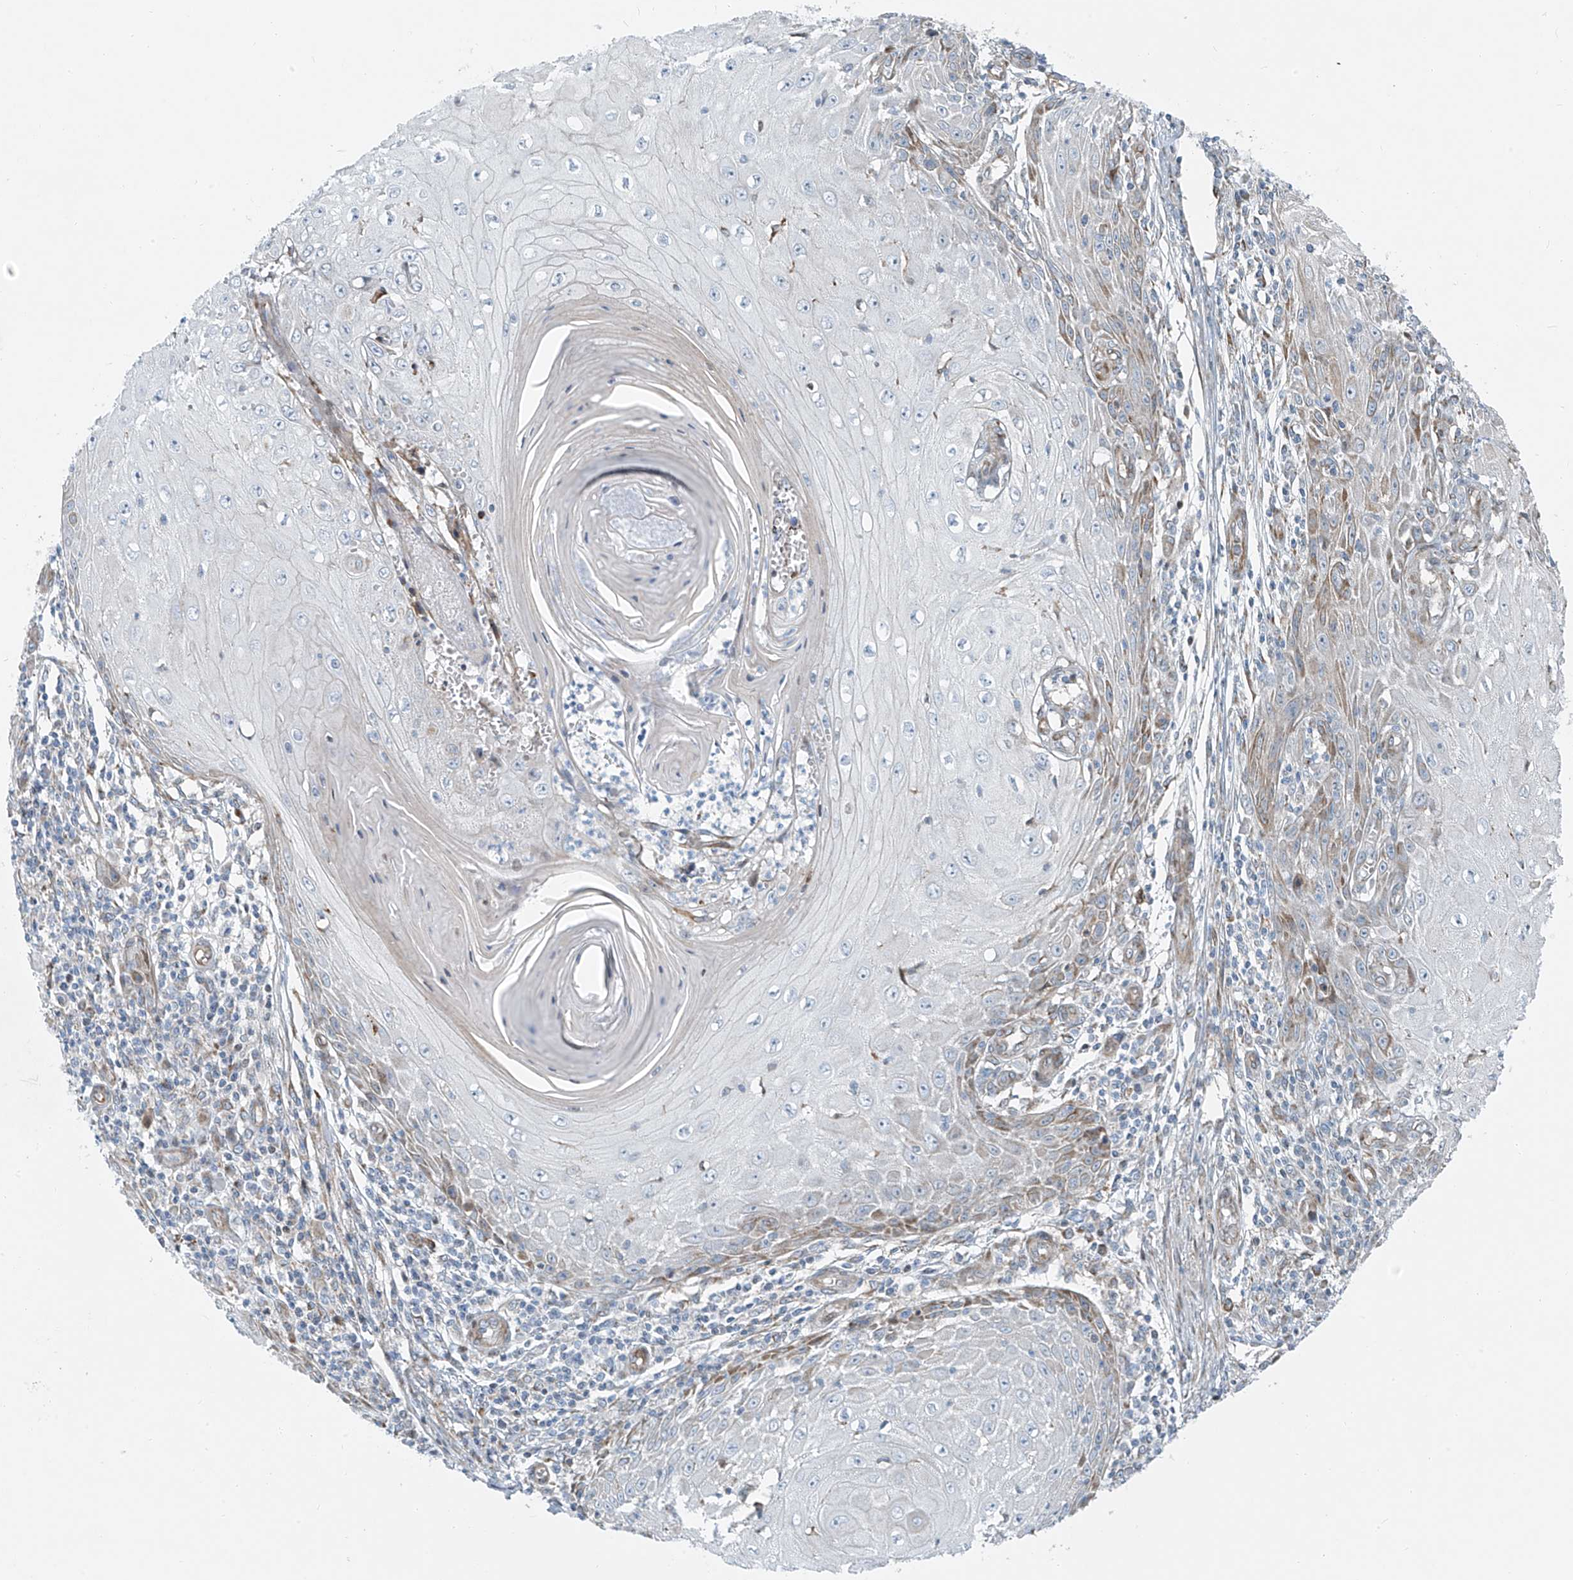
{"staining": {"intensity": "weak", "quantity": "<25%", "location": "cytoplasmic/membranous"}, "tissue": "skin cancer", "cell_type": "Tumor cells", "image_type": "cancer", "snomed": [{"axis": "morphology", "description": "Squamous cell carcinoma, NOS"}, {"axis": "topography", "description": "Skin"}], "caption": "Tumor cells show no significant positivity in skin cancer. The staining was performed using DAB (3,3'-diaminobenzidine) to visualize the protein expression in brown, while the nuclei were stained in blue with hematoxylin (Magnification: 20x).", "gene": "HIC2", "patient": {"sex": "female", "age": 73}}